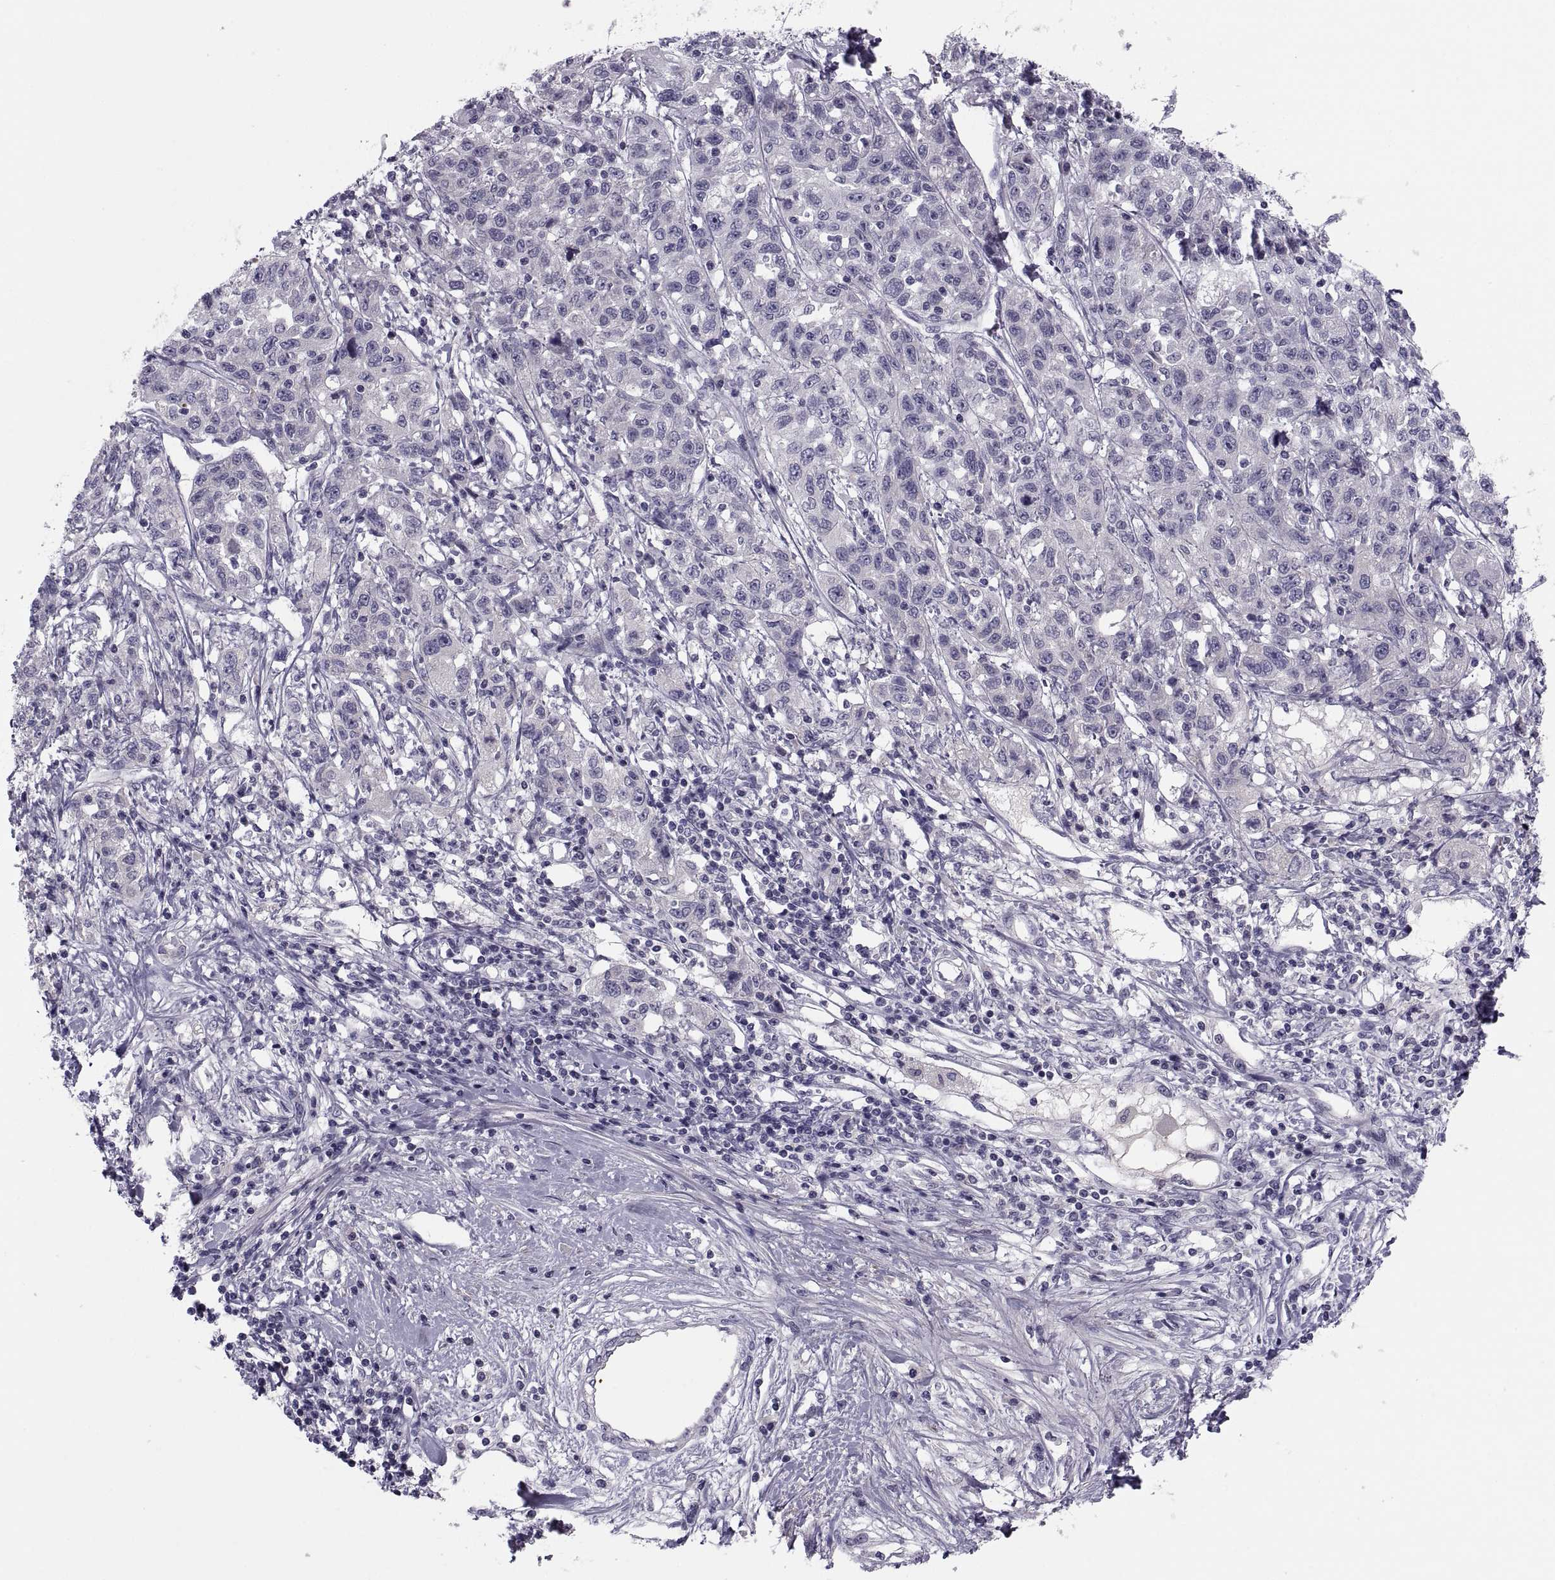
{"staining": {"intensity": "negative", "quantity": "none", "location": "none"}, "tissue": "liver cancer", "cell_type": "Tumor cells", "image_type": "cancer", "snomed": [{"axis": "morphology", "description": "Adenocarcinoma, NOS"}, {"axis": "morphology", "description": "Cholangiocarcinoma"}, {"axis": "topography", "description": "Liver"}], "caption": "Tumor cells are negative for brown protein staining in liver adenocarcinoma.", "gene": "PDZRN4", "patient": {"sex": "male", "age": 64}}